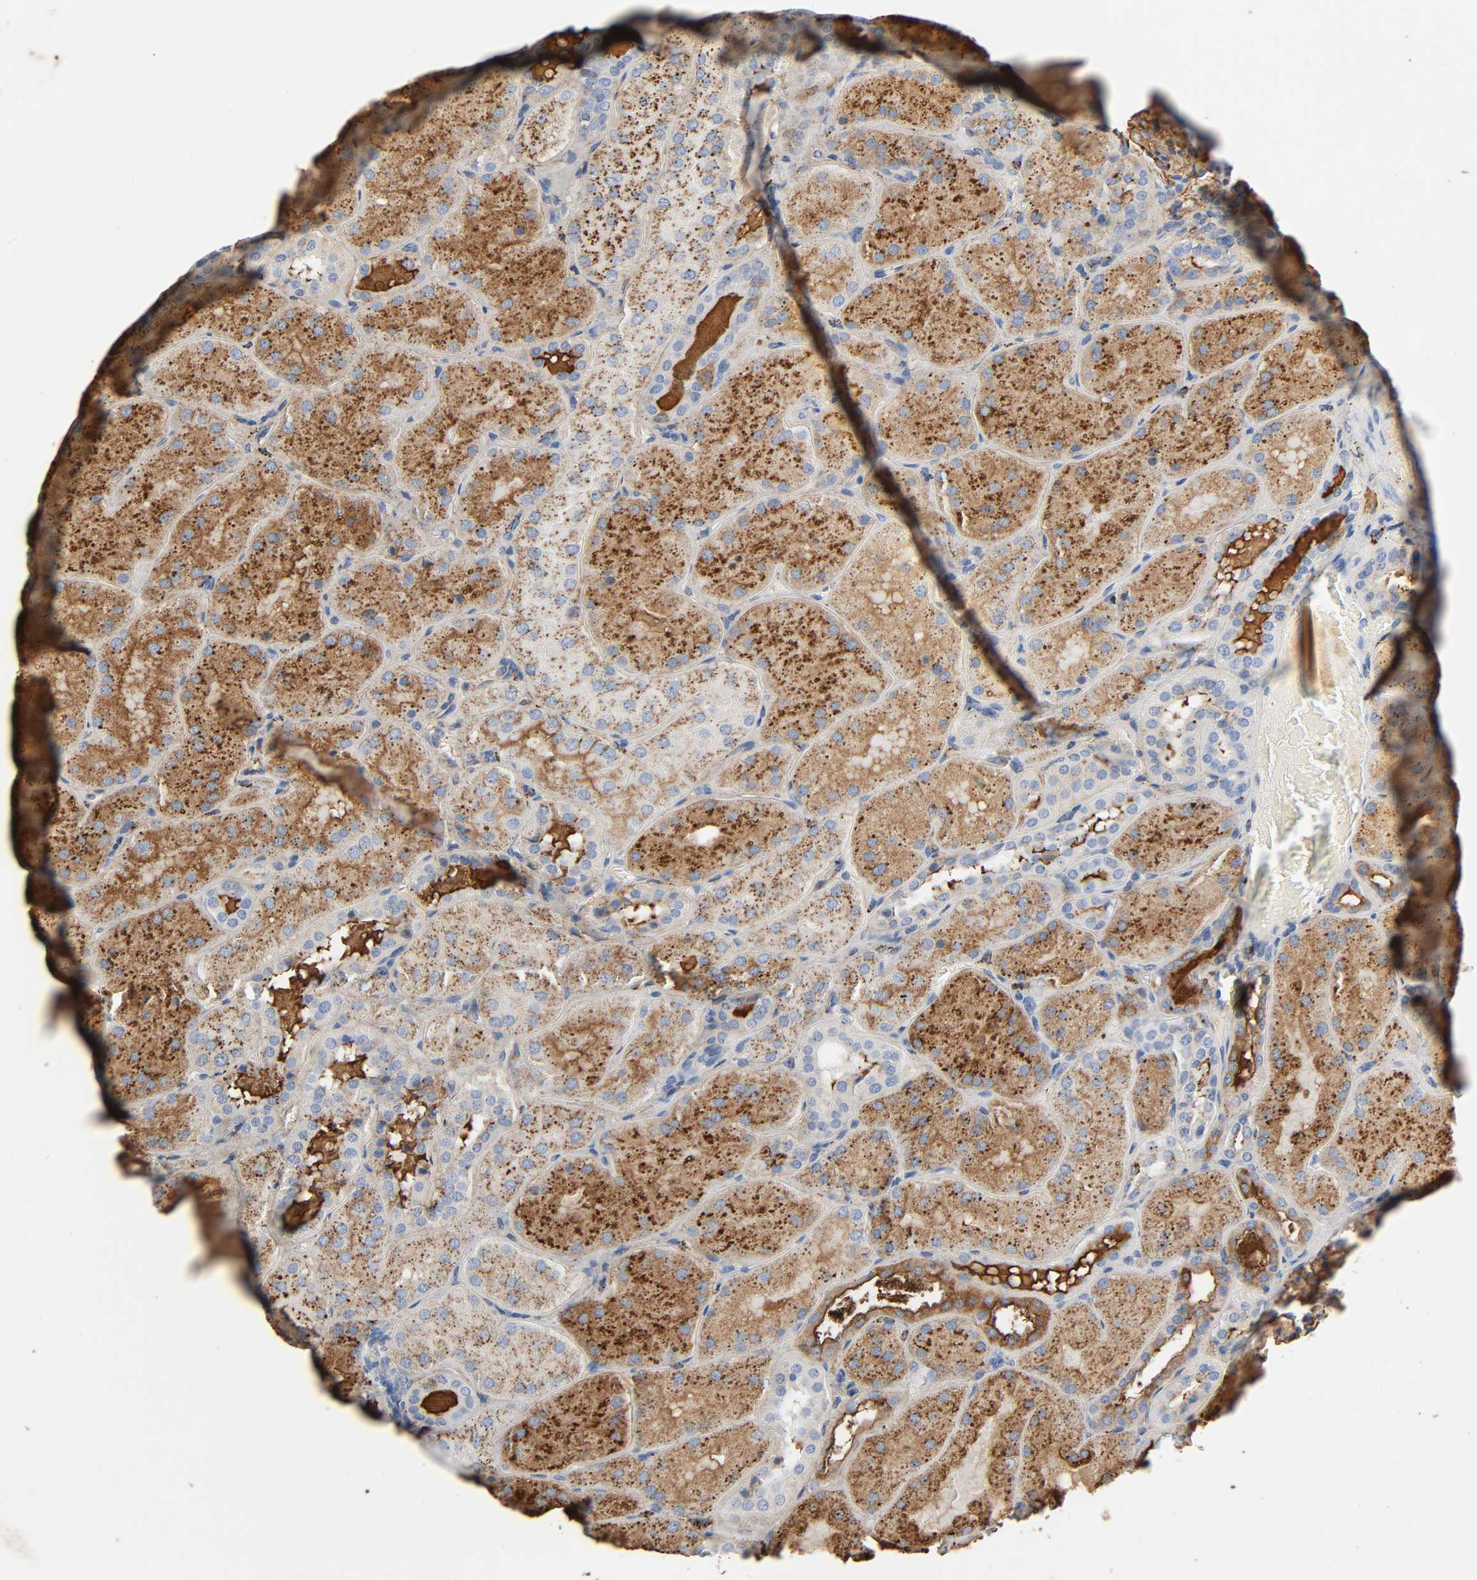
{"staining": {"intensity": "moderate", "quantity": "25%-75%", "location": "cytoplasmic/membranous"}, "tissue": "kidney", "cell_type": "Cells in glomeruli", "image_type": "normal", "snomed": [{"axis": "morphology", "description": "Normal tissue, NOS"}, {"axis": "topography", "description": "Kidney"}], "caption": "Kidney stained with a protein marker reveals moderate staining in cells in glomeruli.", "gene": "C3", "patient": {"sex": "male", "age": 28}}